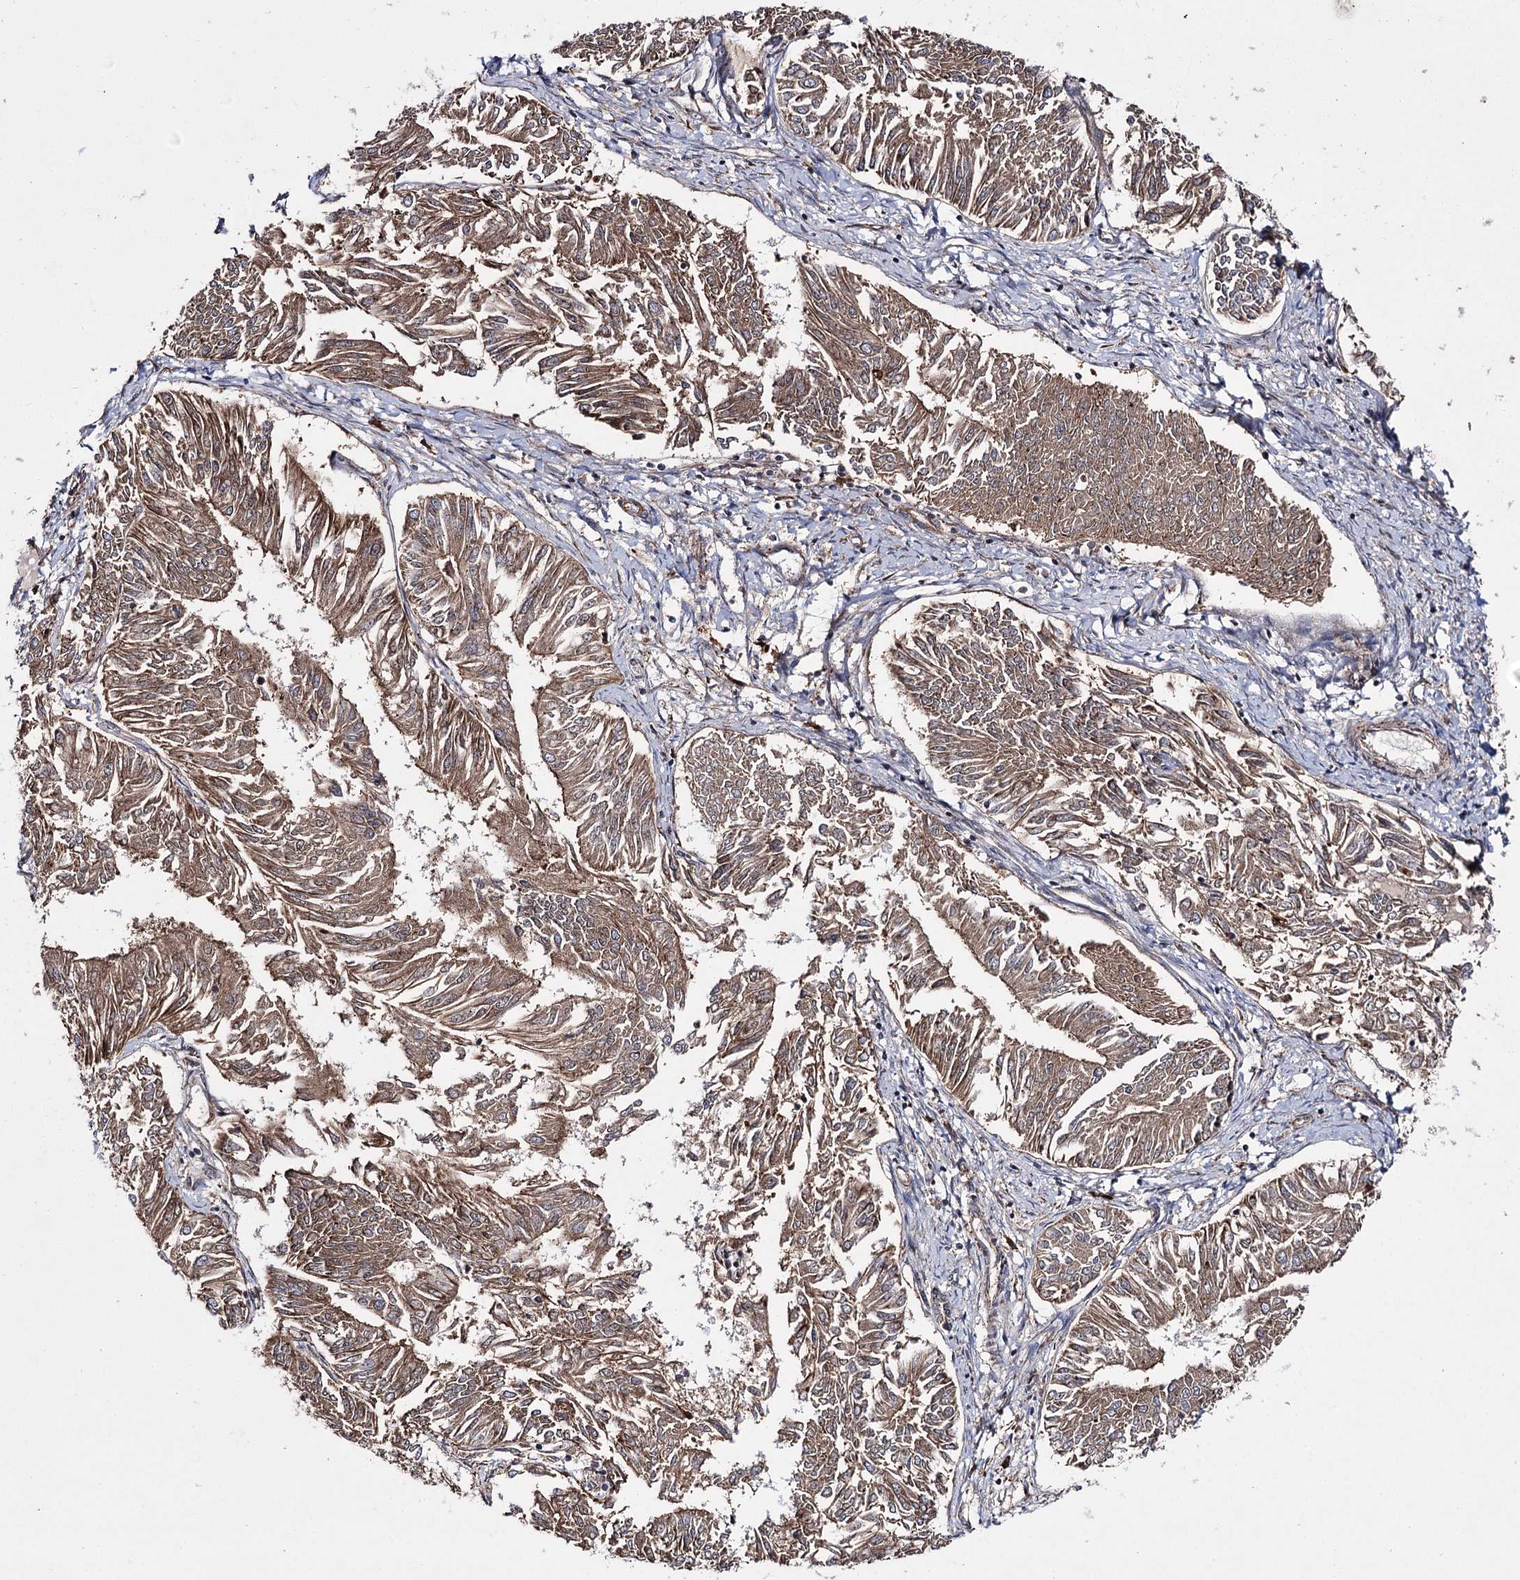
{"staining": {"intensity": "moderate", "quantity": ">75%", "location": "cytoplasmic/membranous"}, "tissue": "endometrial cancer", "cell_type": "Tumor cells", "image_type": "cancer", "snomed": [{"axis": "morphology", "description": "Adenocarcinoma, NOS"}, {"axis": "topography", "description": "Endometrium"}], "caption": "A brown stain labels moderate cytoplasmic/membranous expression of a protein in human endometrial adenocarcinoma tumor cells. The protein is stained brown, and the nuclei are stained in blue (DAB IHC with brightfield microscopy, high magnification).", "gene": "HECTD2", "patient": {"sex": "female", "age": 58}}